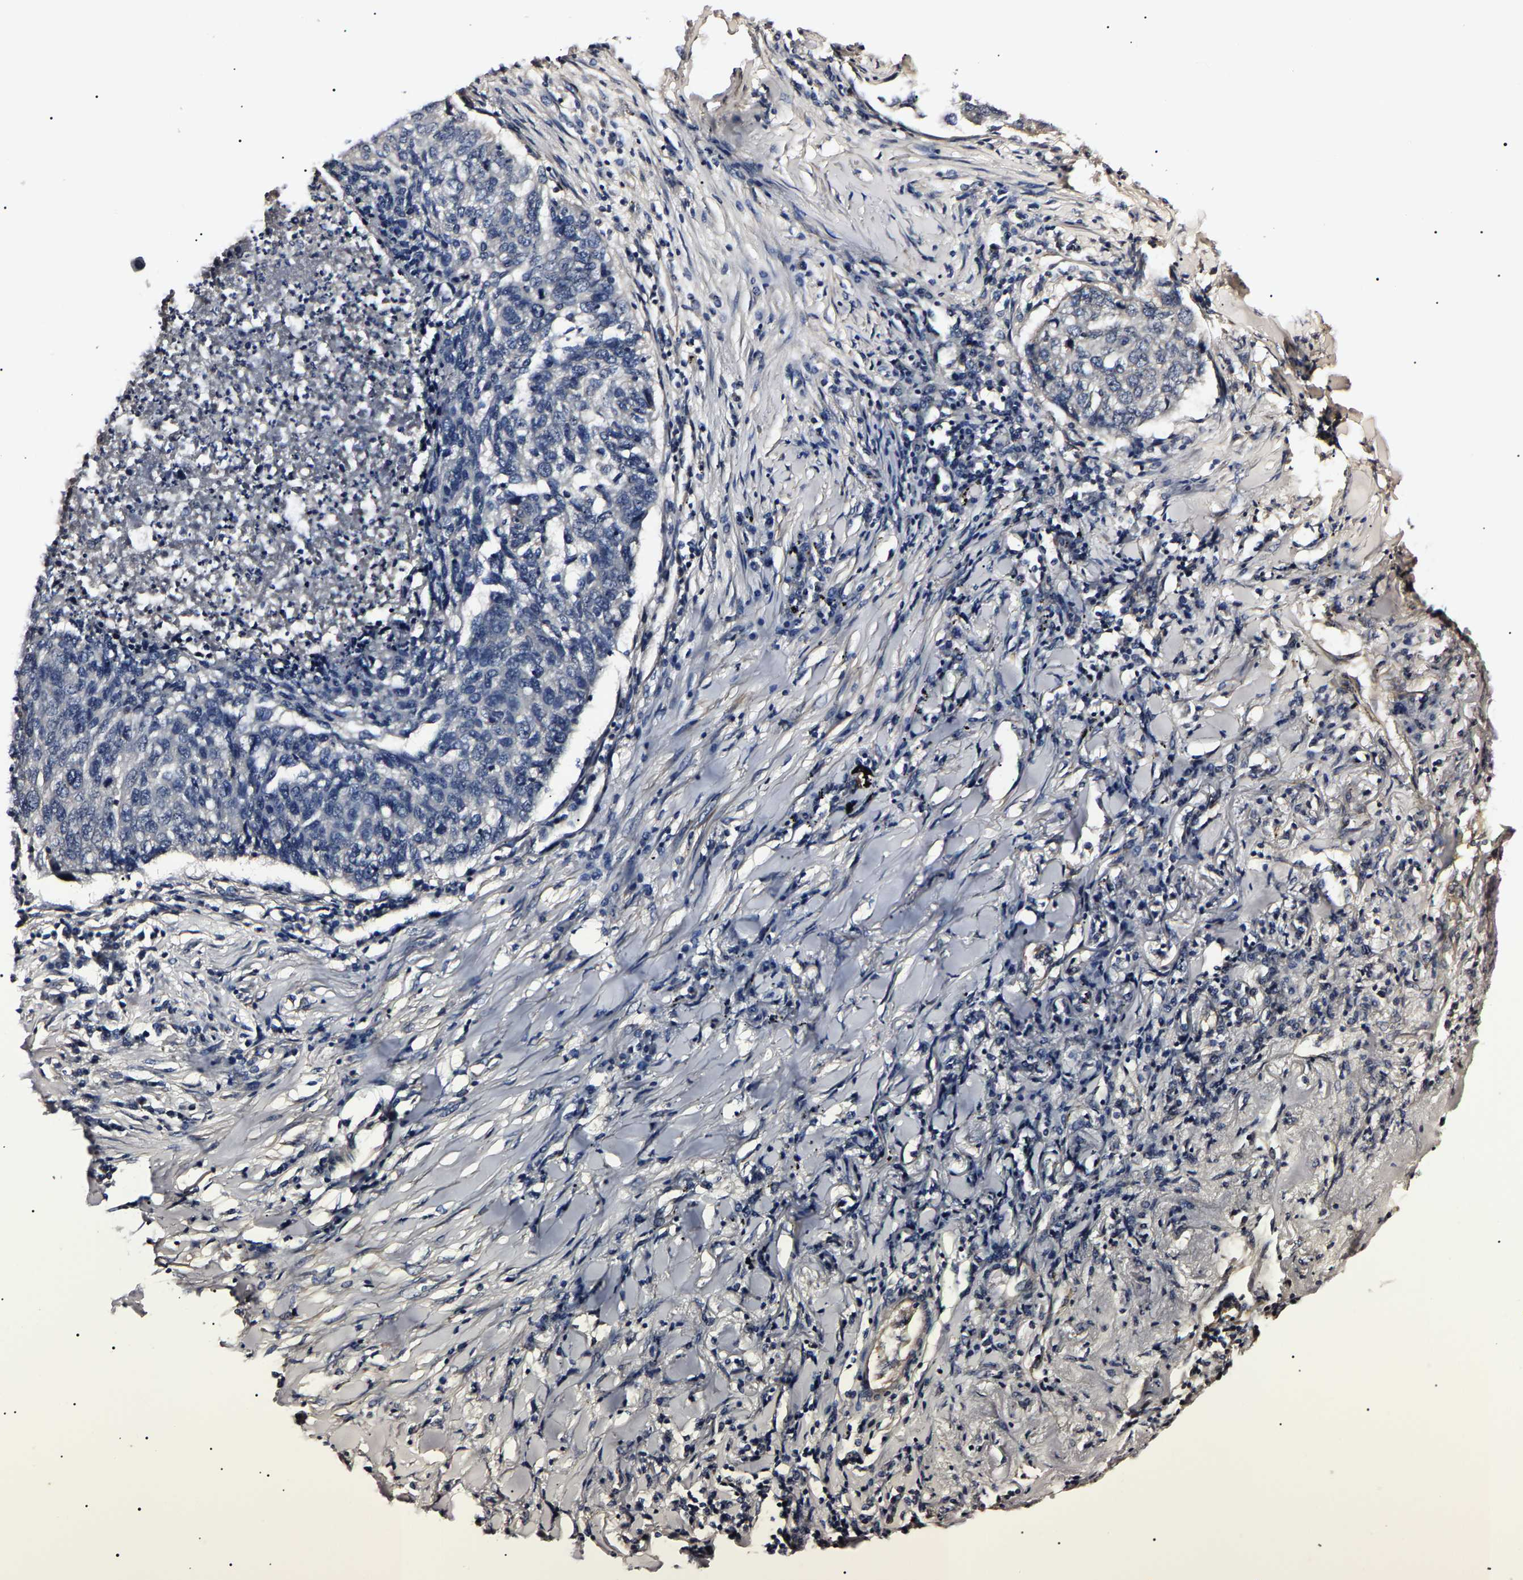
{"staining": {"intensity": "negative", "quantity": "none", "location": "none"}, "tissue": "lung cancer", "cell_type": "Tumor cells", "image_type": "cancer", "snomed": [{"axis": "morphology", "description": "Squamous cell carcinoma, NOS"}, {"axis": "topography", "description": "Lung"}], "caption": "Tumor cells are negative for brown protein staining in lung cancer. (DAB (3,3'-diaminobenzidine) immunohistochemistry with hematoxylin counter stain).", "gene": "KLHL42", "patient": {"sex": "female", "age": 63}}